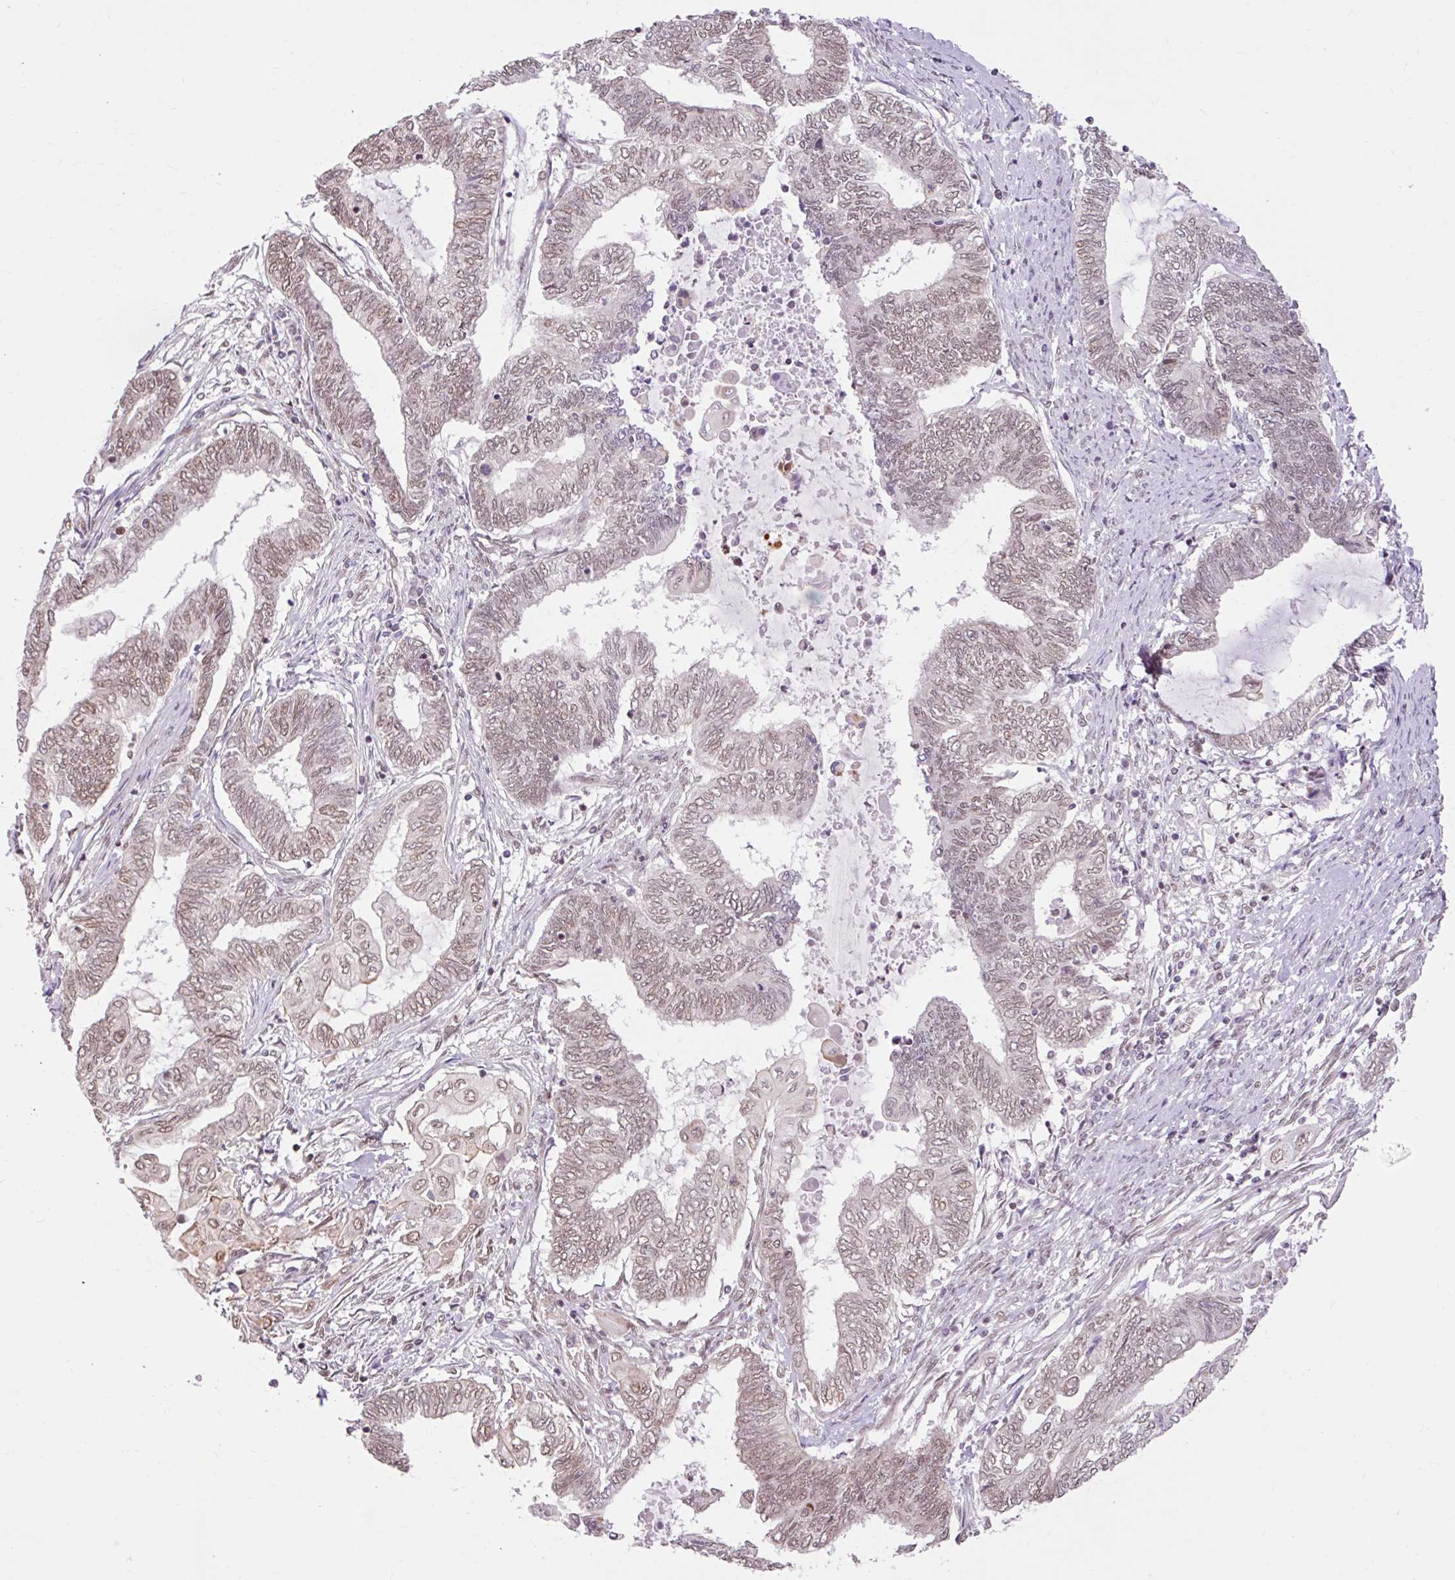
{"staining": {"intensity": "weak", "quantity": ">75%", "location": "nuclear"}, "tissue": "endometrial cancer", "cell_type": "Tumor cells", "image_type": "cancer", "snomed": [{"axis": "morphology", "description": "Adenocarcinoma, NOS"}, {"axis": "topography", "description": "Uterus"}, {"axis": "topography", "description": "Endometrium"}], "caption": "Weak nuclear positivity is present in approximately >75% of tumor cells in endometrial adenocarcinoma.", "gene": "NPIPB12", "patient": {"sex": "female", "age": 70}}